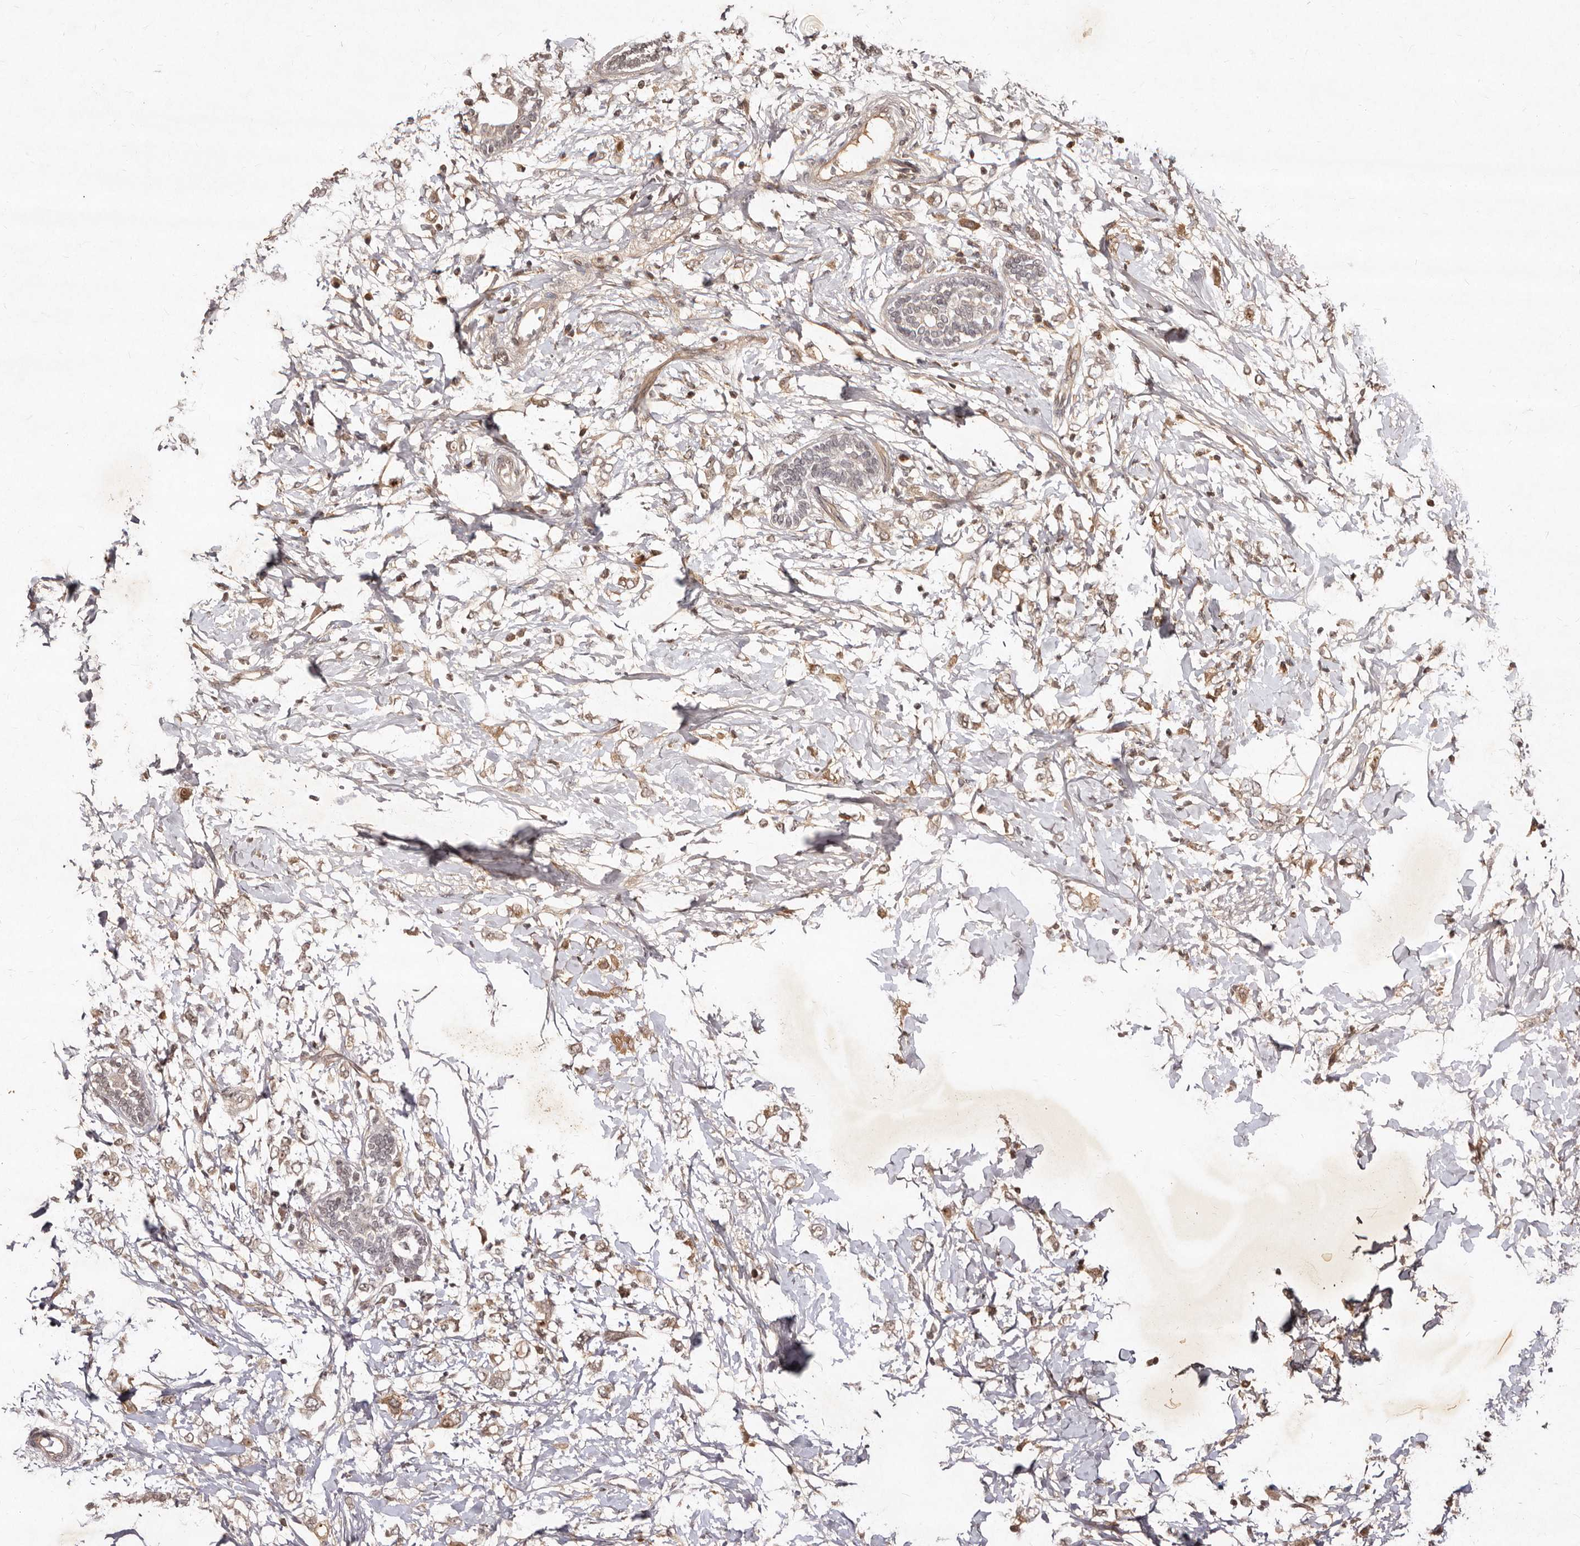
{"staining": {"intensity": "weak", "quantity": ">75%", "location": "cytoplasmic/membranous"}, "tissue": "breast cancer", "cell_type": "Tumor cells", "image_type": "cancer", "snomed": [{"axis": "morphology", "description": "Normal tissue, NOS"}, {"axis": "morphology", "description": "Lobular carcinoma"}, {"axis": "topography", "description": "Breast"}], "caption": "Tumor cells display low levels of weak cytoplasmic/membranous staining in about >75% of cells in human breast lobular carcinoma.", "gene": "LCORL", "patient": {"sex": "female", "age": 47}}